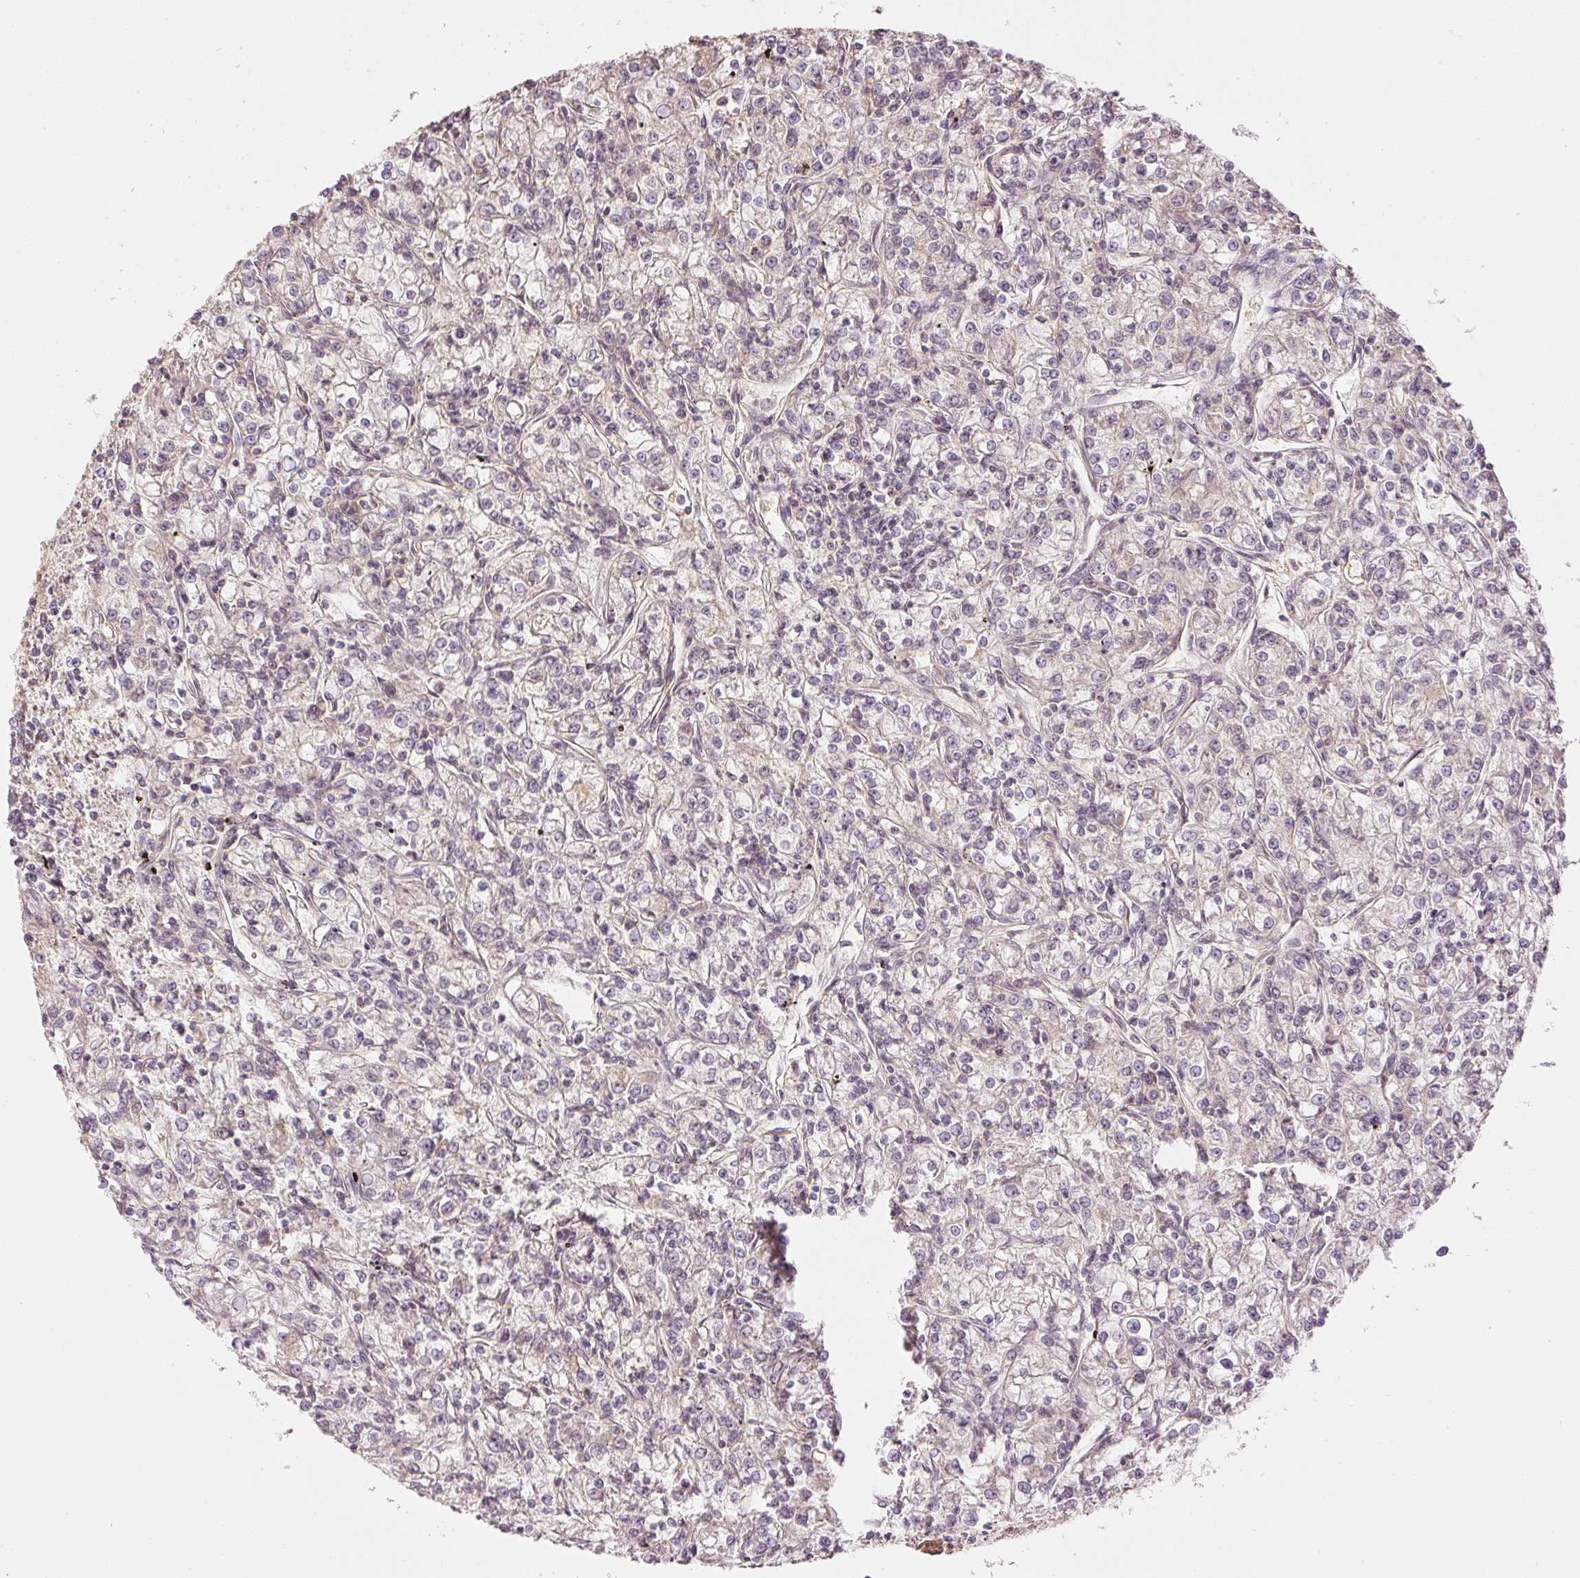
{"staining": {"intensity": "weak", "quantity": "<25%", "location": "cytoplasmic/membranous"}, "tissue": "renal cancer", "cell_type": "Tumor cells", "image_type": "cancer", "snomed": [{"axis": "morphology", "description": "Adenocarcinoma, NOS"}, {"axis": "topography", "description": "Kidney"}], "caption": "This is an IHC image of renal cancer. There is no positivity in tumor cells.", "gene": "GZMA", "patient": {"sex": "female", "age": 59}}